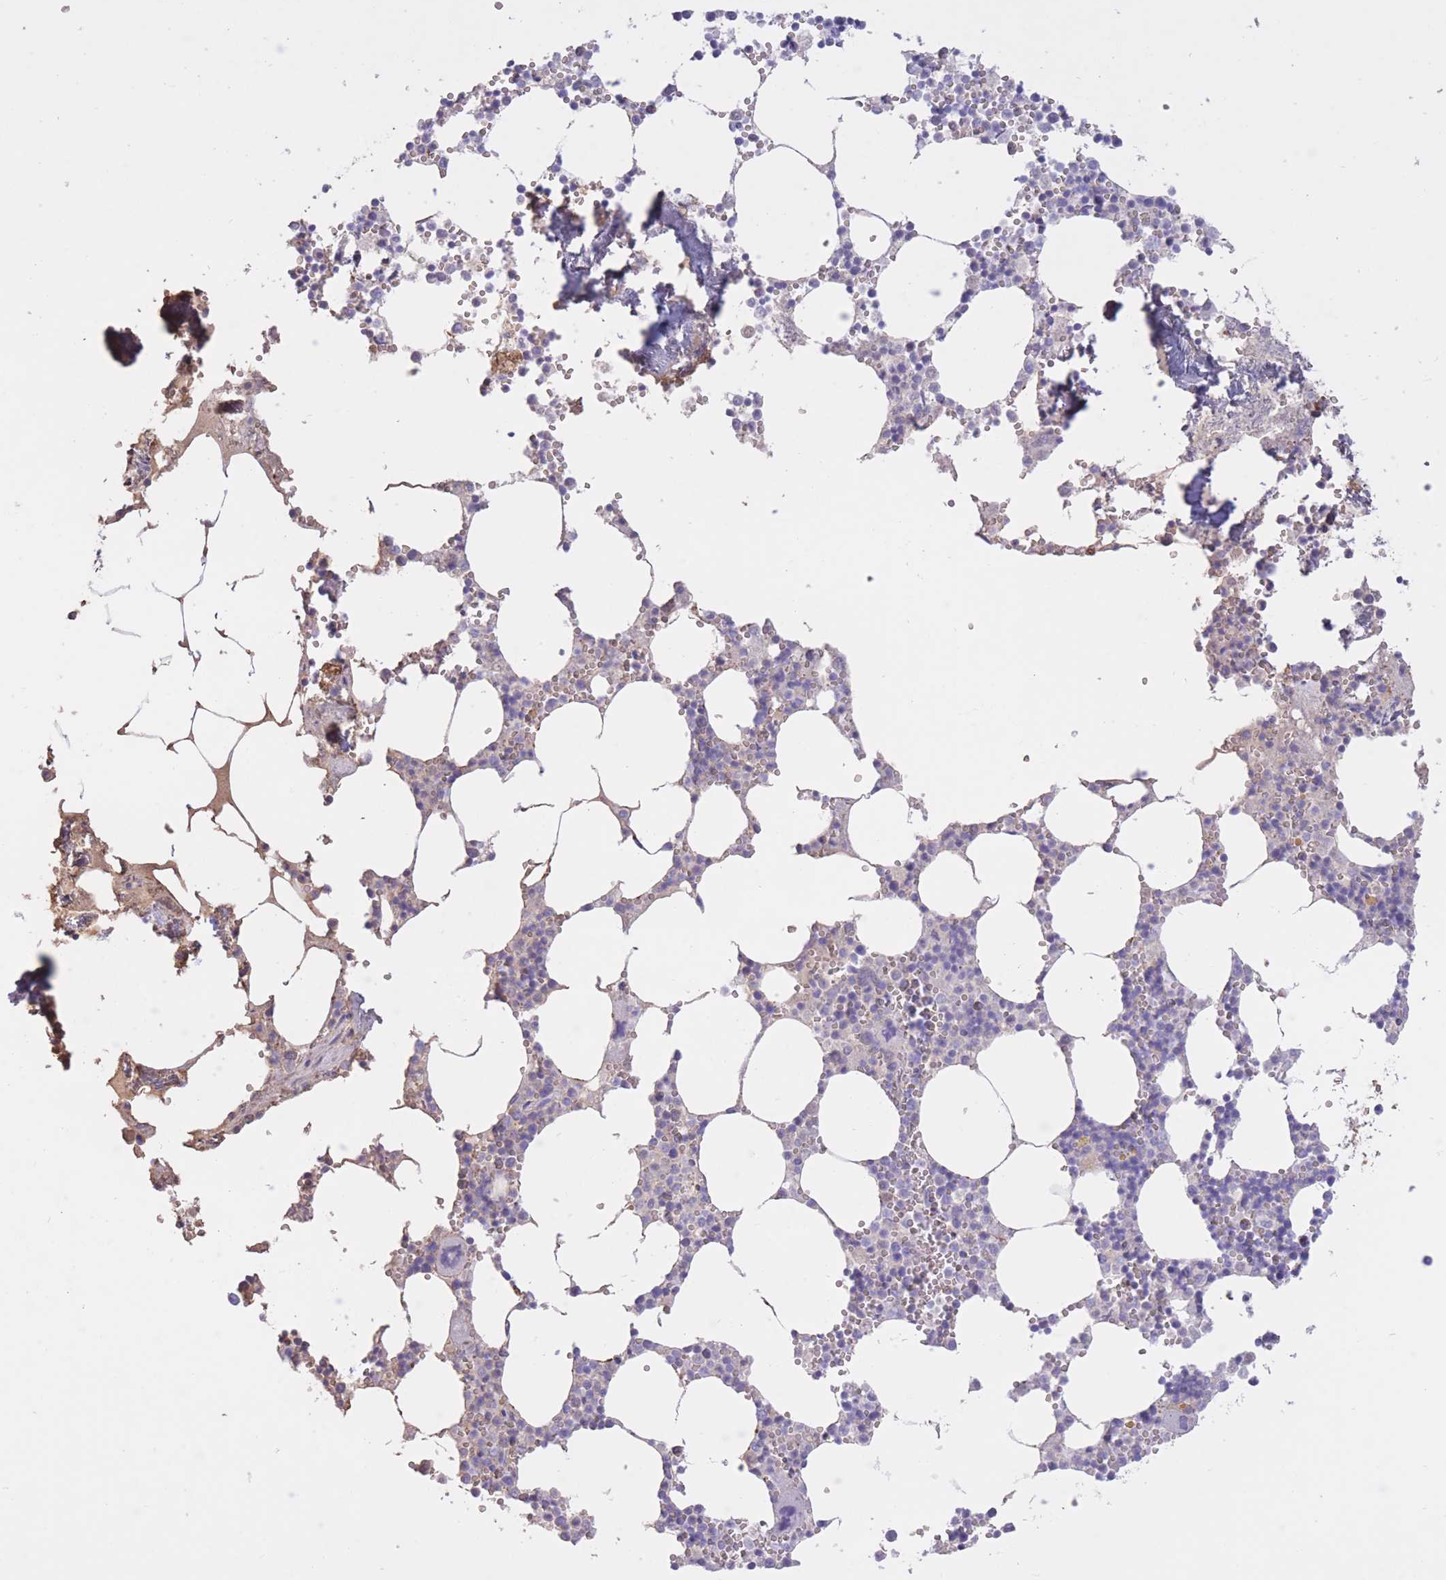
{"staining": {"intensity": "negative", "quantity": "none", "location": "none"}, "tissue": "bone marrow", "cell_type": "Hematopoietic cells", "image_type": "normal", "snomed": [{"axis": "morphology", "description": "Normal tissue, NOS"}, {"axis": "topography", "description": "Bone marrow"}], "caption": "The immunohistochemistry photomicrograph has no significant staining in hematopoietic cells of bone marrow. (IHC, brightfield microscopy, high magnification).", "gene": "AP3S1", "patient": {"sex": "male", "age": 54}}